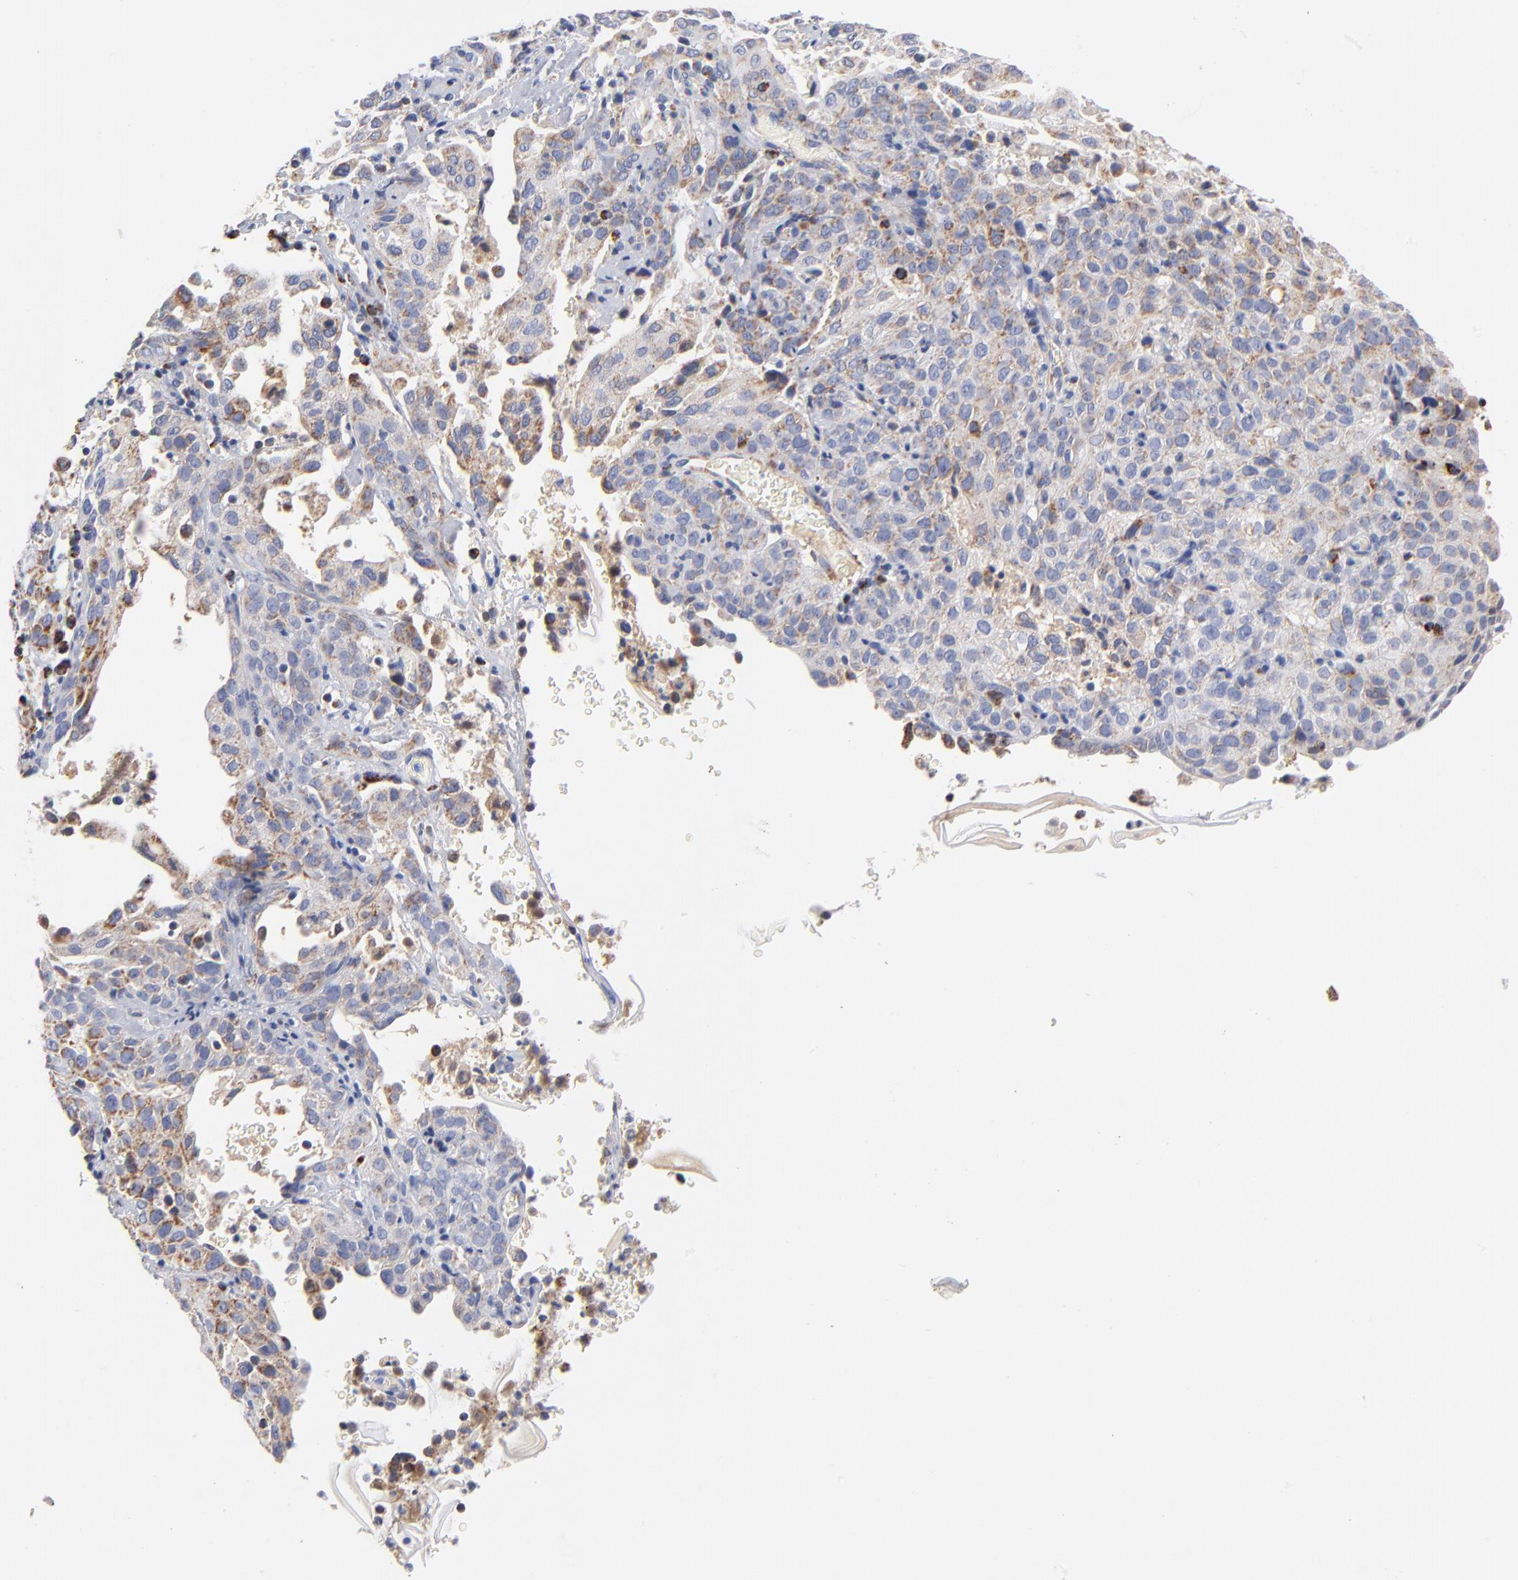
{"staining": {"intensity": "weak", "quantity": "25%-75%", "location": "cytoplasmic/membranous"}, "tissue": "cervical cancer", "cell_type": "Tumor cells", "image_type": "cancer", "snomed": [{"axis": "morphology", "description": "Squamous cell carcinoma, NOS"}, {"axis": "topography", "description": "Cervix"}], "caption": "This image exhibits cervical cancer (squamous cell carcinoma) stained with immunohistochemistry to label a protein in brown. The cytoplasmic/membranous of tumor cells show weak positivity for the protein. Nuclei are counter-stained blue.", "gene": "DLAT", "patient": {"sex": "female", "age": 41}}